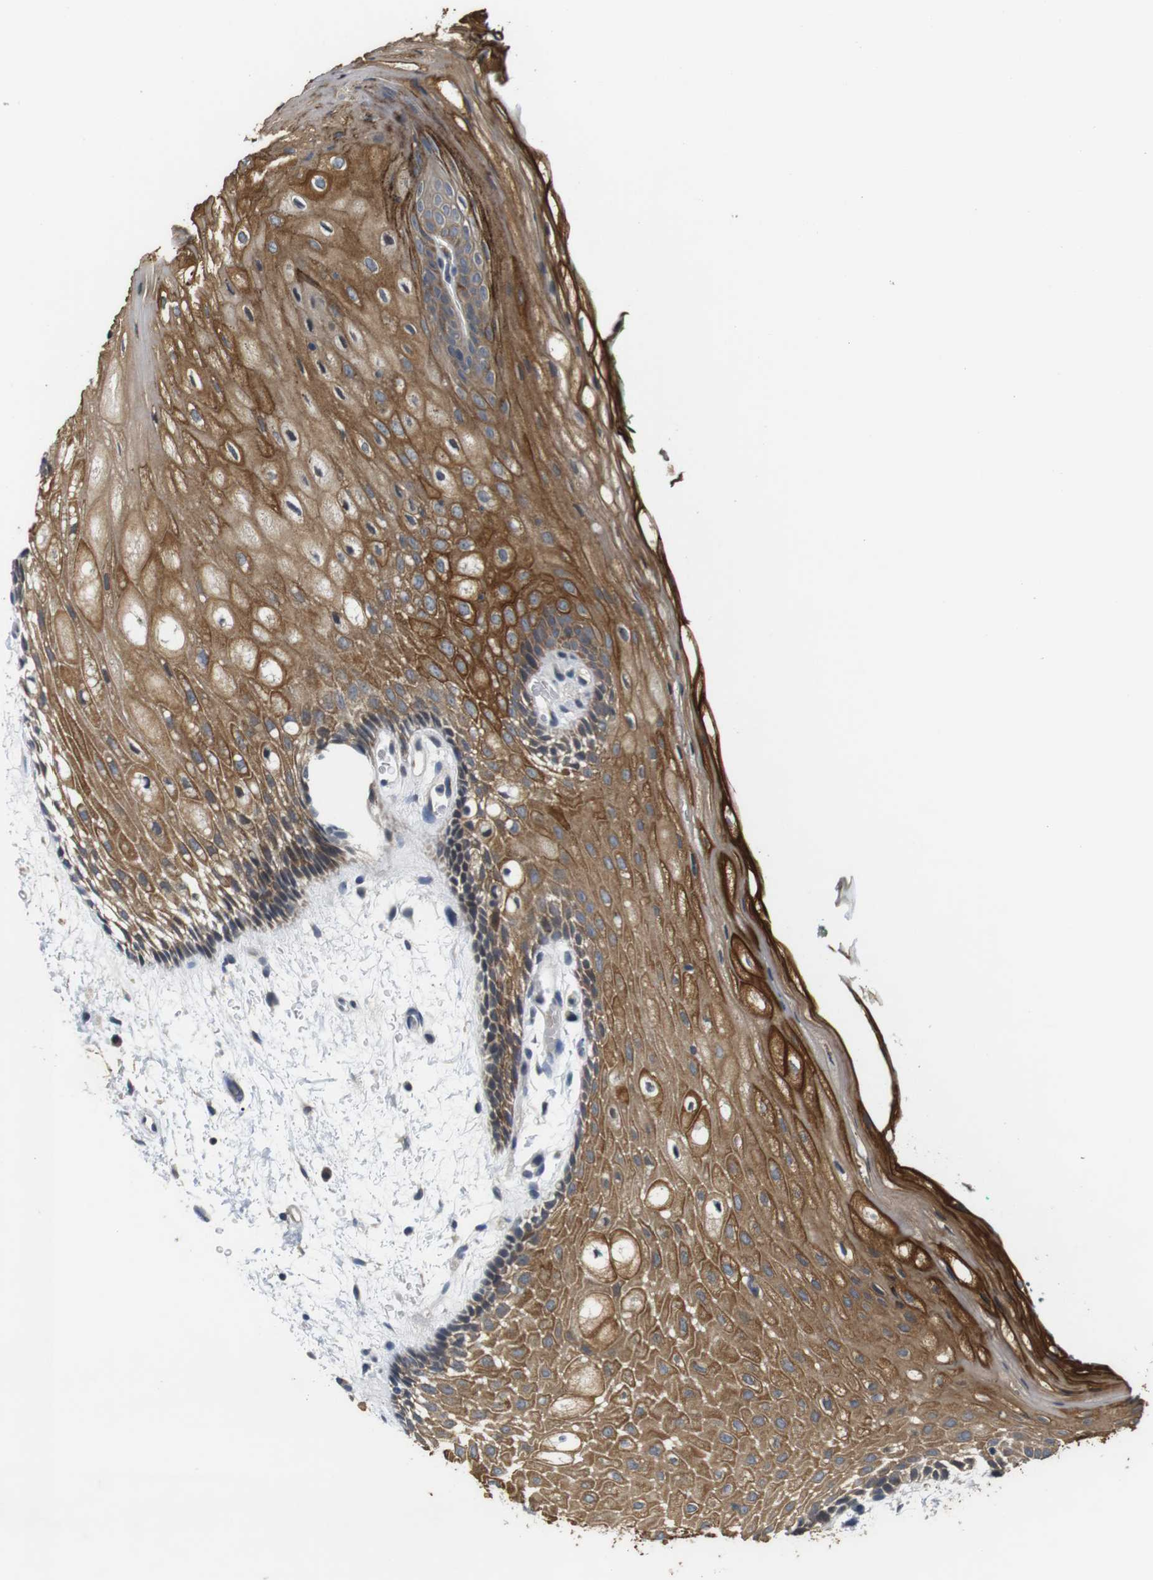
{"staining": {"intensity": "strong", "quantity": ">75%", "location": "cytoplasmic/membranous"}, "tissue": "oral mucosa", "cell_type": "Squamous epithelial cells", "image_type": "normal", "snomed": [{"axis": "morphology", "description": "Normal tissue, NOS"}, {"axis": "topography", "description": "Skeletal muscle"}, {"axis": "topography", "description": "Oral tissue"}, {"axis": "topography", "description": "Peripheral nerve tissue"}], "caption": "This photomicrograph shows immunohistochemistry (IHC) staining of benign human oral mucosa, with high strong cytoplasmic/membranous expression in about >75% of squamous epithelial cells.", "gene": "ADGRL3", "patient": {"sex": "female", "age": 84}}